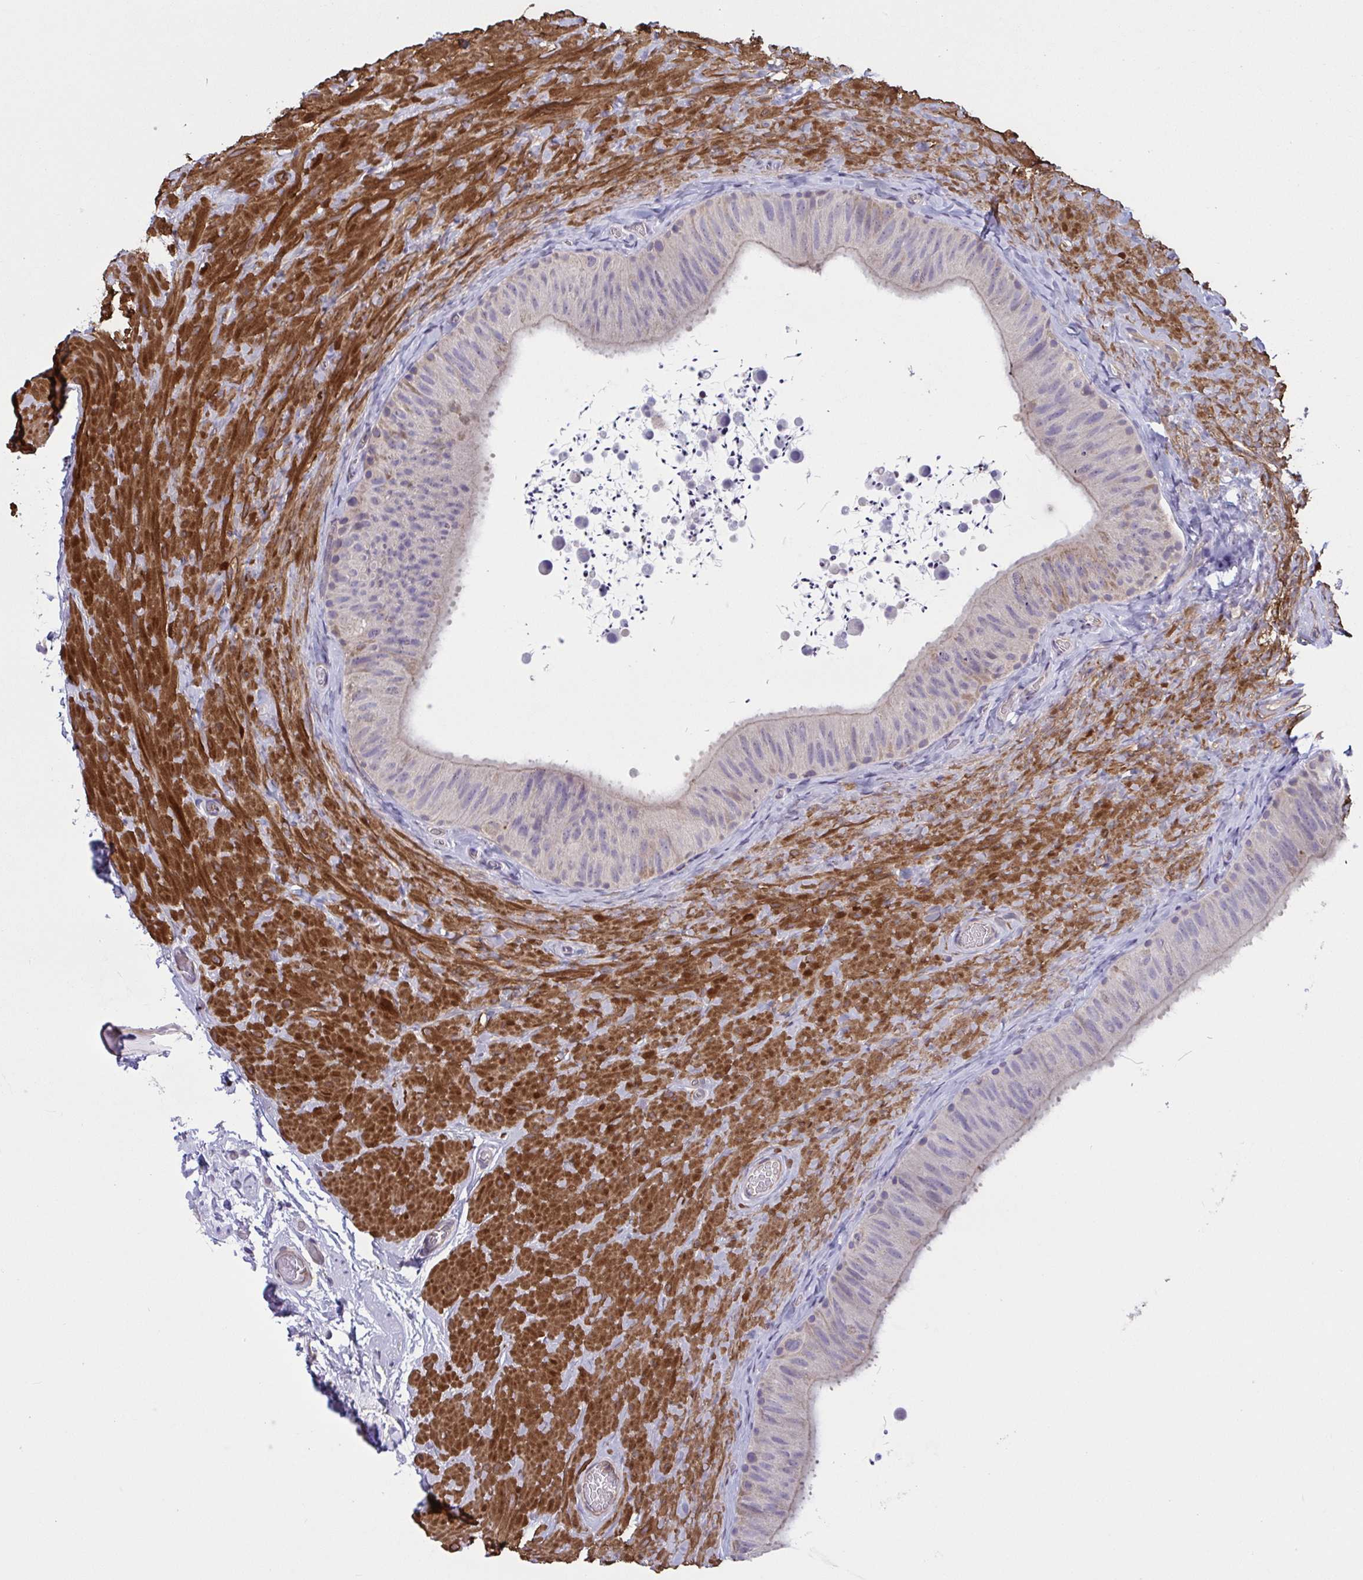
{"staining": {"intensity": "negative", "quantity": "none", "location": "none"}, "tissue": "epididymis", "cell_type": "Glandular cells", "image_type": "normal", "snomed": [{"axis": "morphology", "description": "Normal tissue, NOS"}, {"axis": "topography", "description": "Epididymis, spermatic cord, NOS"}, {"axis": "topography", "description": "Epididymis"}], "caption": "Immunohistochemistry of benign human epididymis reveals no expression in glandular cells.", "gene": "WNT9B", "patient": {"sex": "male", "age": 31}}